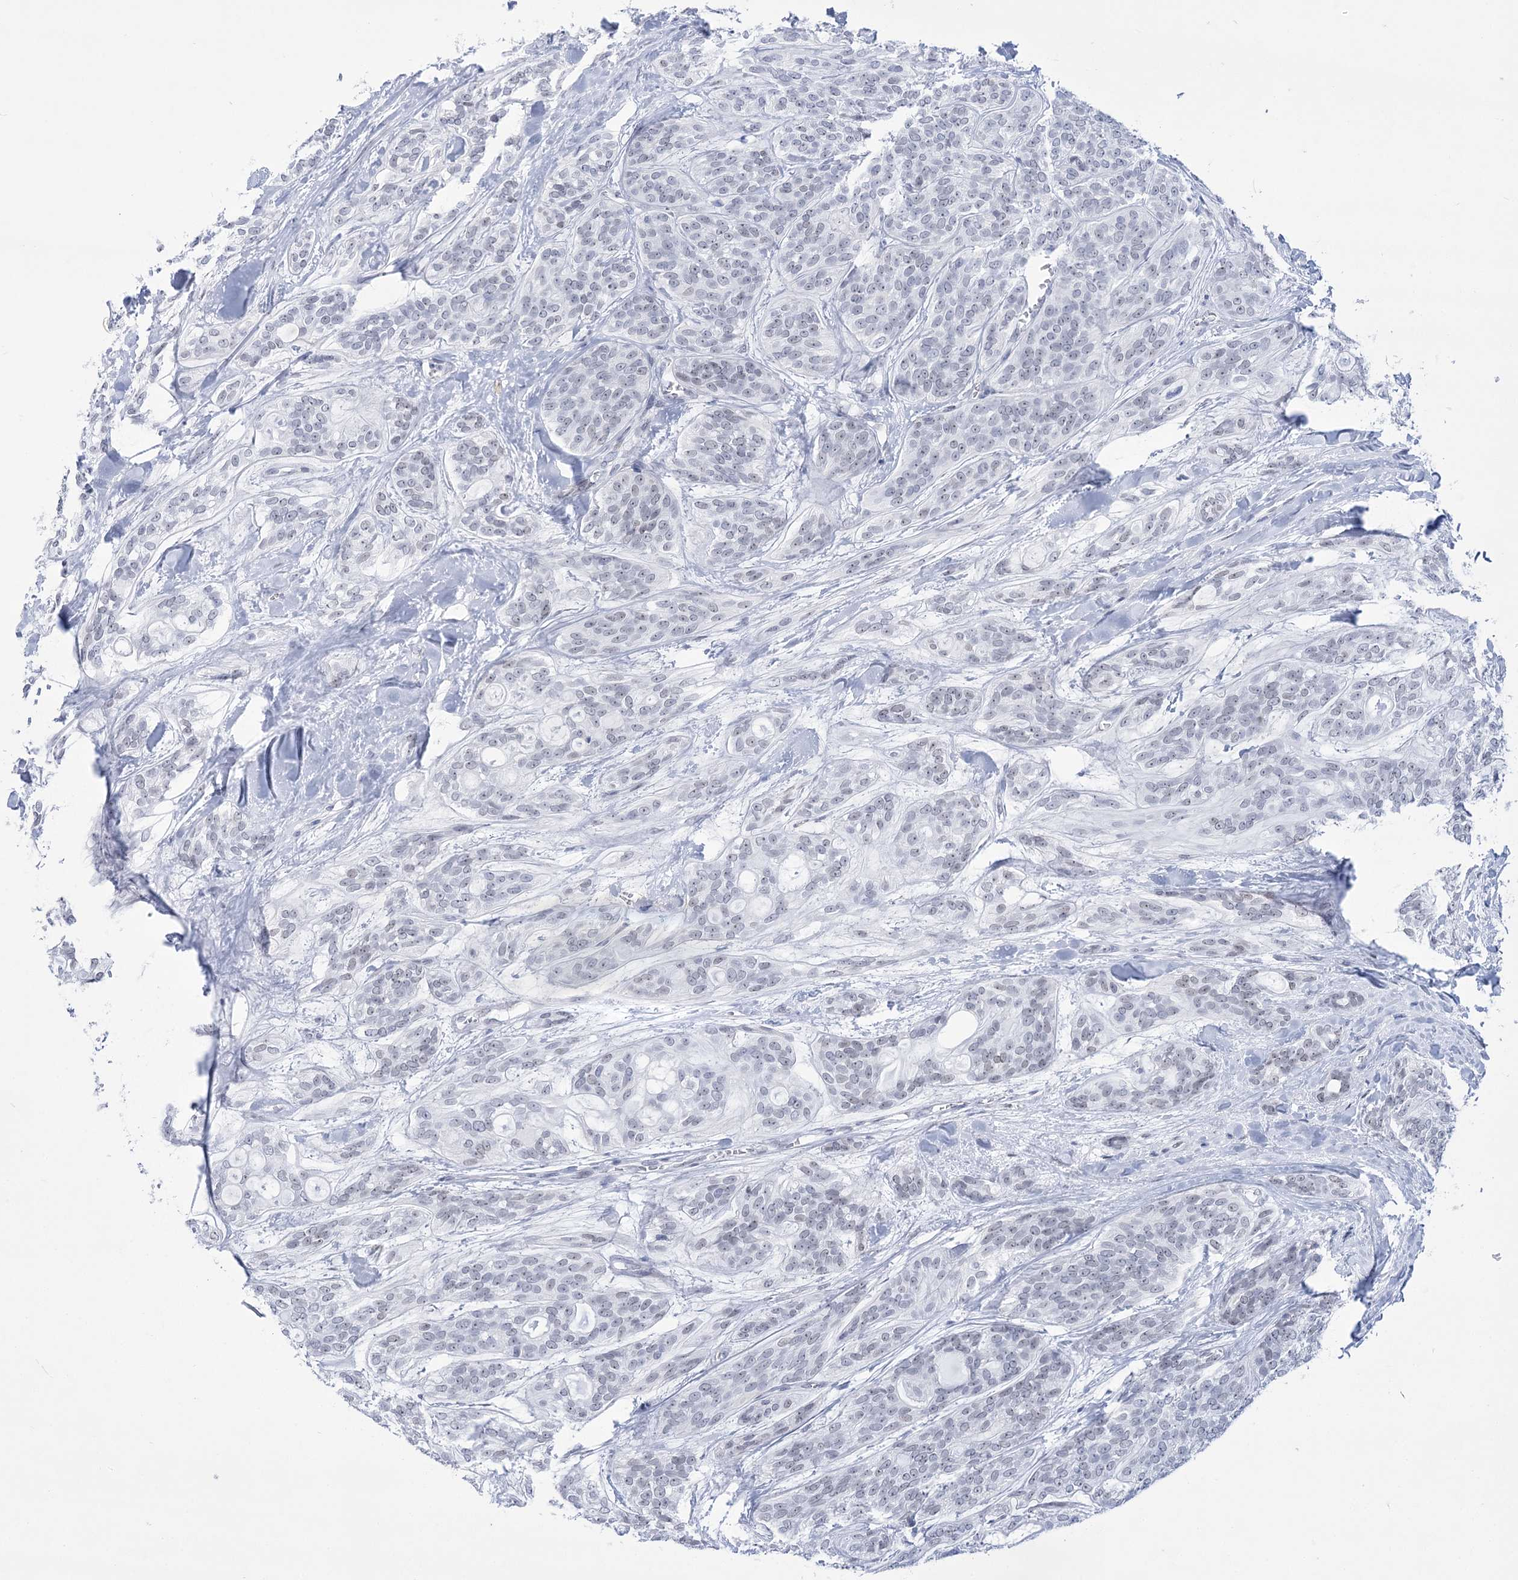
{"staining": {"intensity": "negative", "quantity": "none", "location": "none"}, "tissue": "head and neck cancer", "cell_type": "Tumor cells", "image_type": "cancer", "snomed": [{"axis": "morphology", "description": "Adenocarcinoma, NOS"}, {"axis": "topography", "description": "Head-Neck"}], "caption": "Immunohistochemistry (IHC) of head and neck cancer (adenocarcinoma) displays no expression in tumor cells.", "gene": "HORMAD1", "patient": {"sex": "male", "age": 66}}